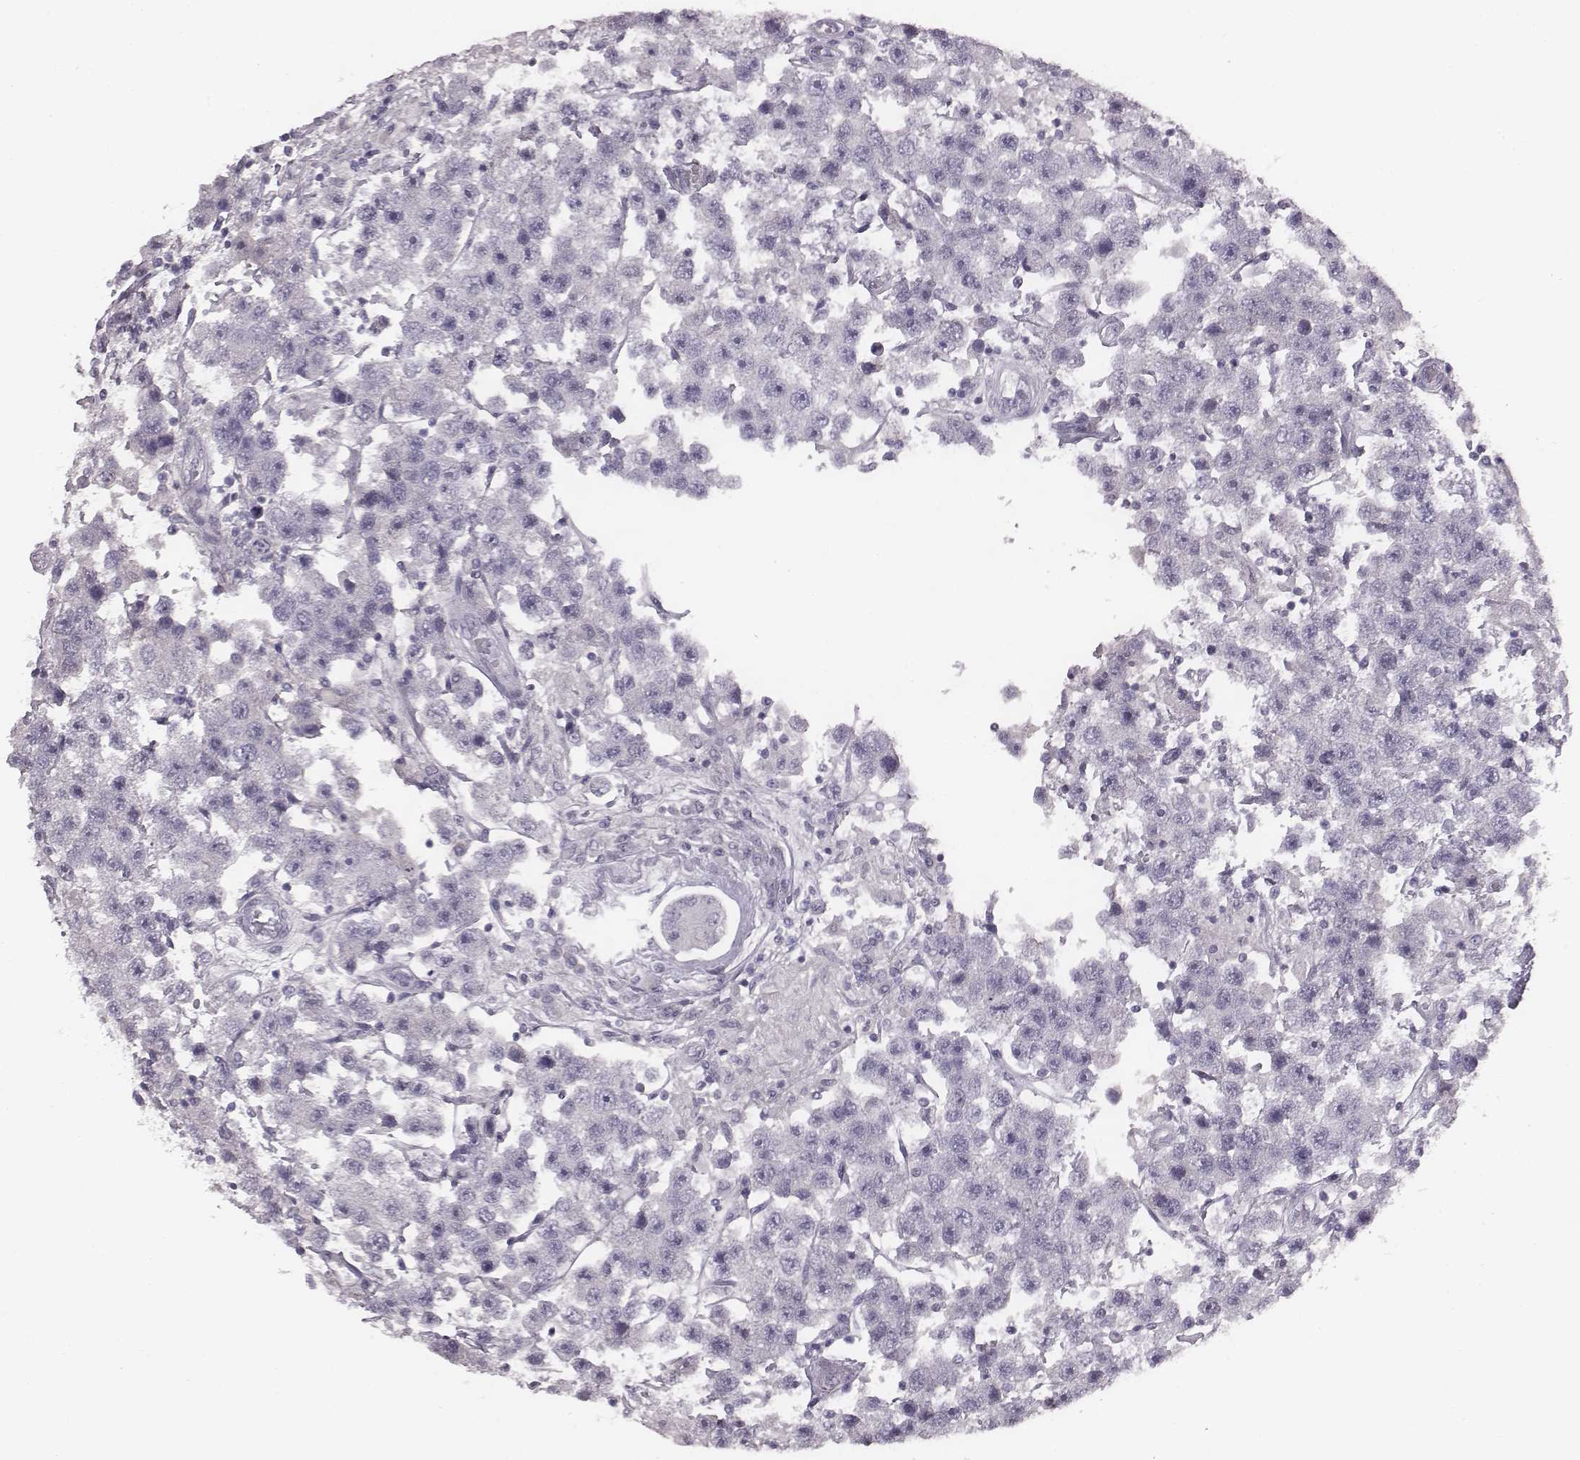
{"staining": {"intensity": "negative", "quantity": "none", "location": "none"}, "tissue": "testis cancer", "cell_type": "Tumor cells", "image_type": "cancer", "snomed": [{"axis": "morphology", "description": "Seminoma, NOS"}, {"axis": "topography", "description": "Testis"}], "caption": "DAB immunohistochemical staining of human testis cancer displays no significant expression in tumor cells. (DAB (3,3'-diaminobenzidine) IHC with hematoxylin counter stain).", "gene": "PDE8B", "patient": {"sex": "male", "age": 45}}